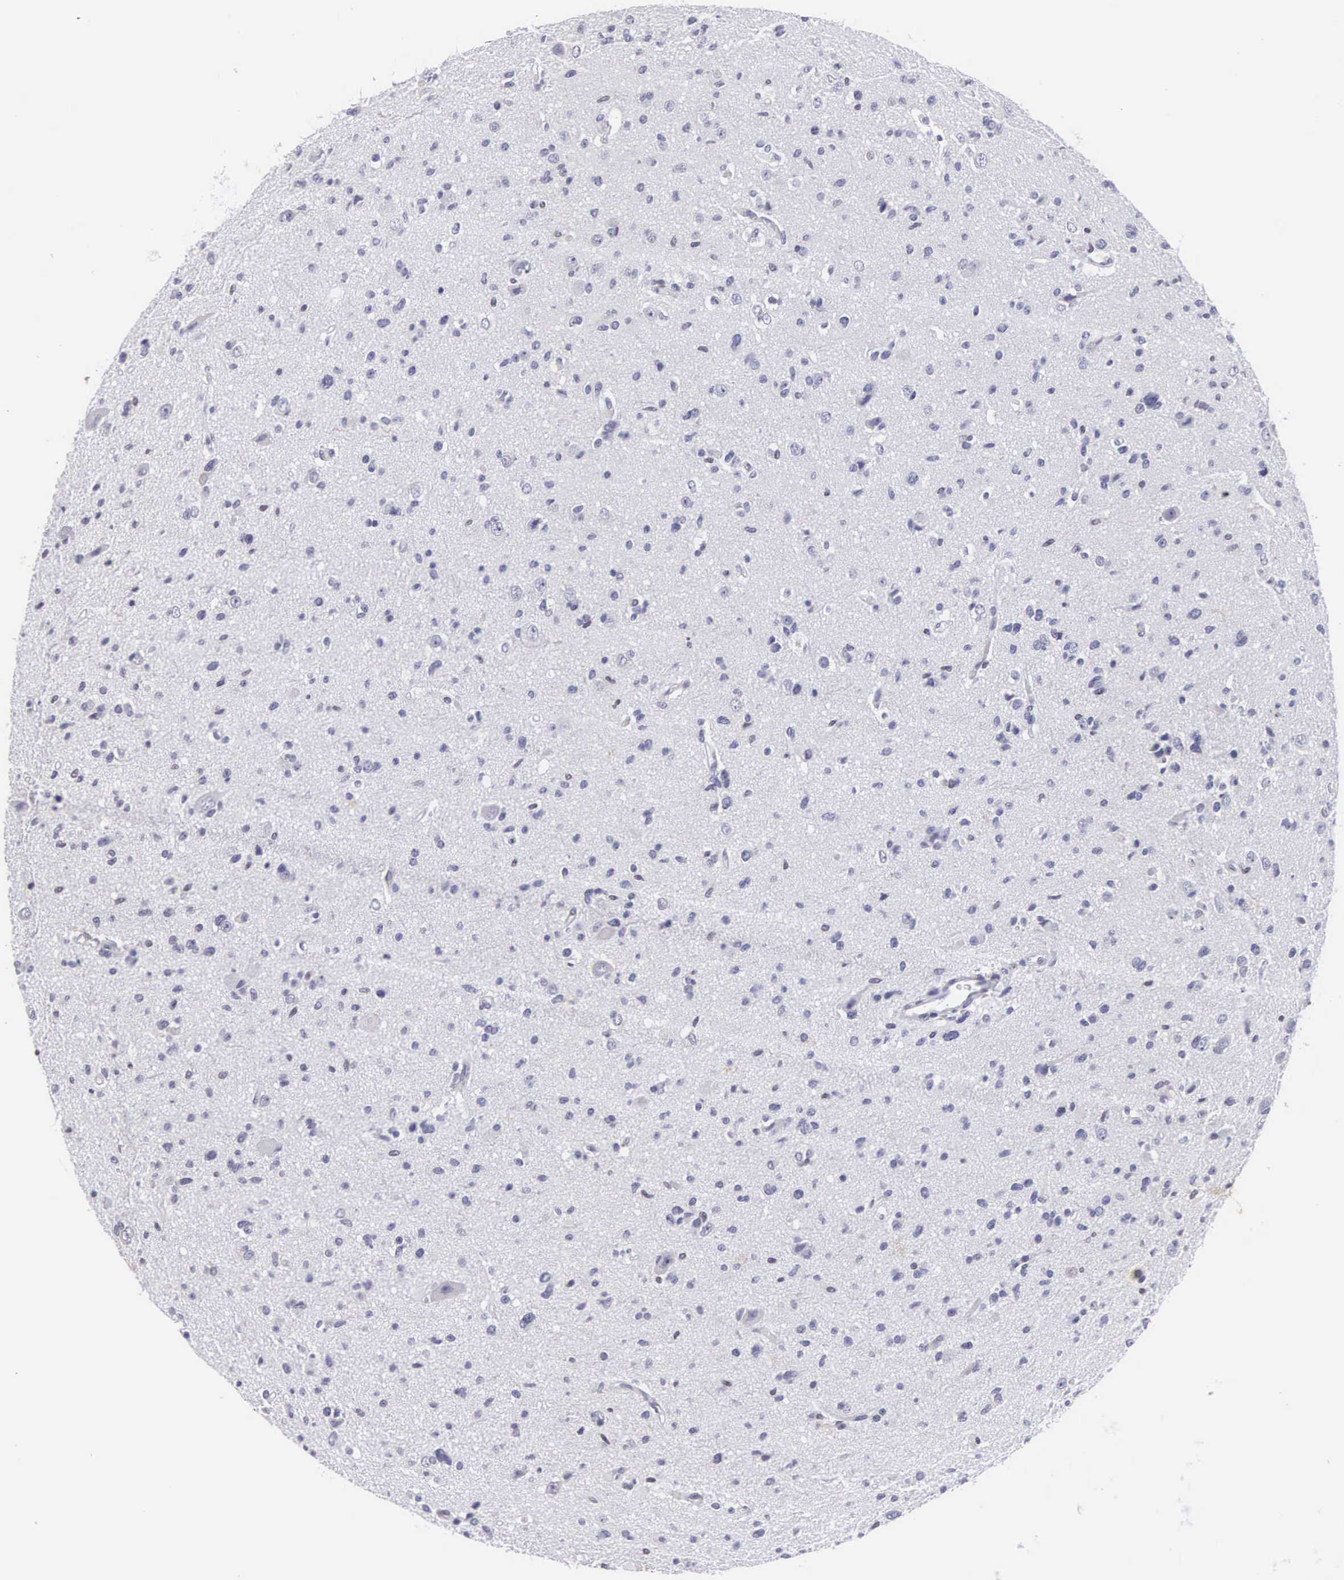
{"staining": {"intensity": "negative", "quantity": "none", "location": "none"}, "tissue": "glioma", "cell_type": "Tumor cells", "image_type": "cancer", "snomed": [{"axis": "morphology", "description": "Glioma, malignant, Low grade"}, {"axis": "topography", "description": "Brain"}], "caption": "Immunohistochemical staining of human glioma exhibits no significant staining in tumor cells.", "gene": "ETV6", "patient": {"sex": "female", "age": 46}}